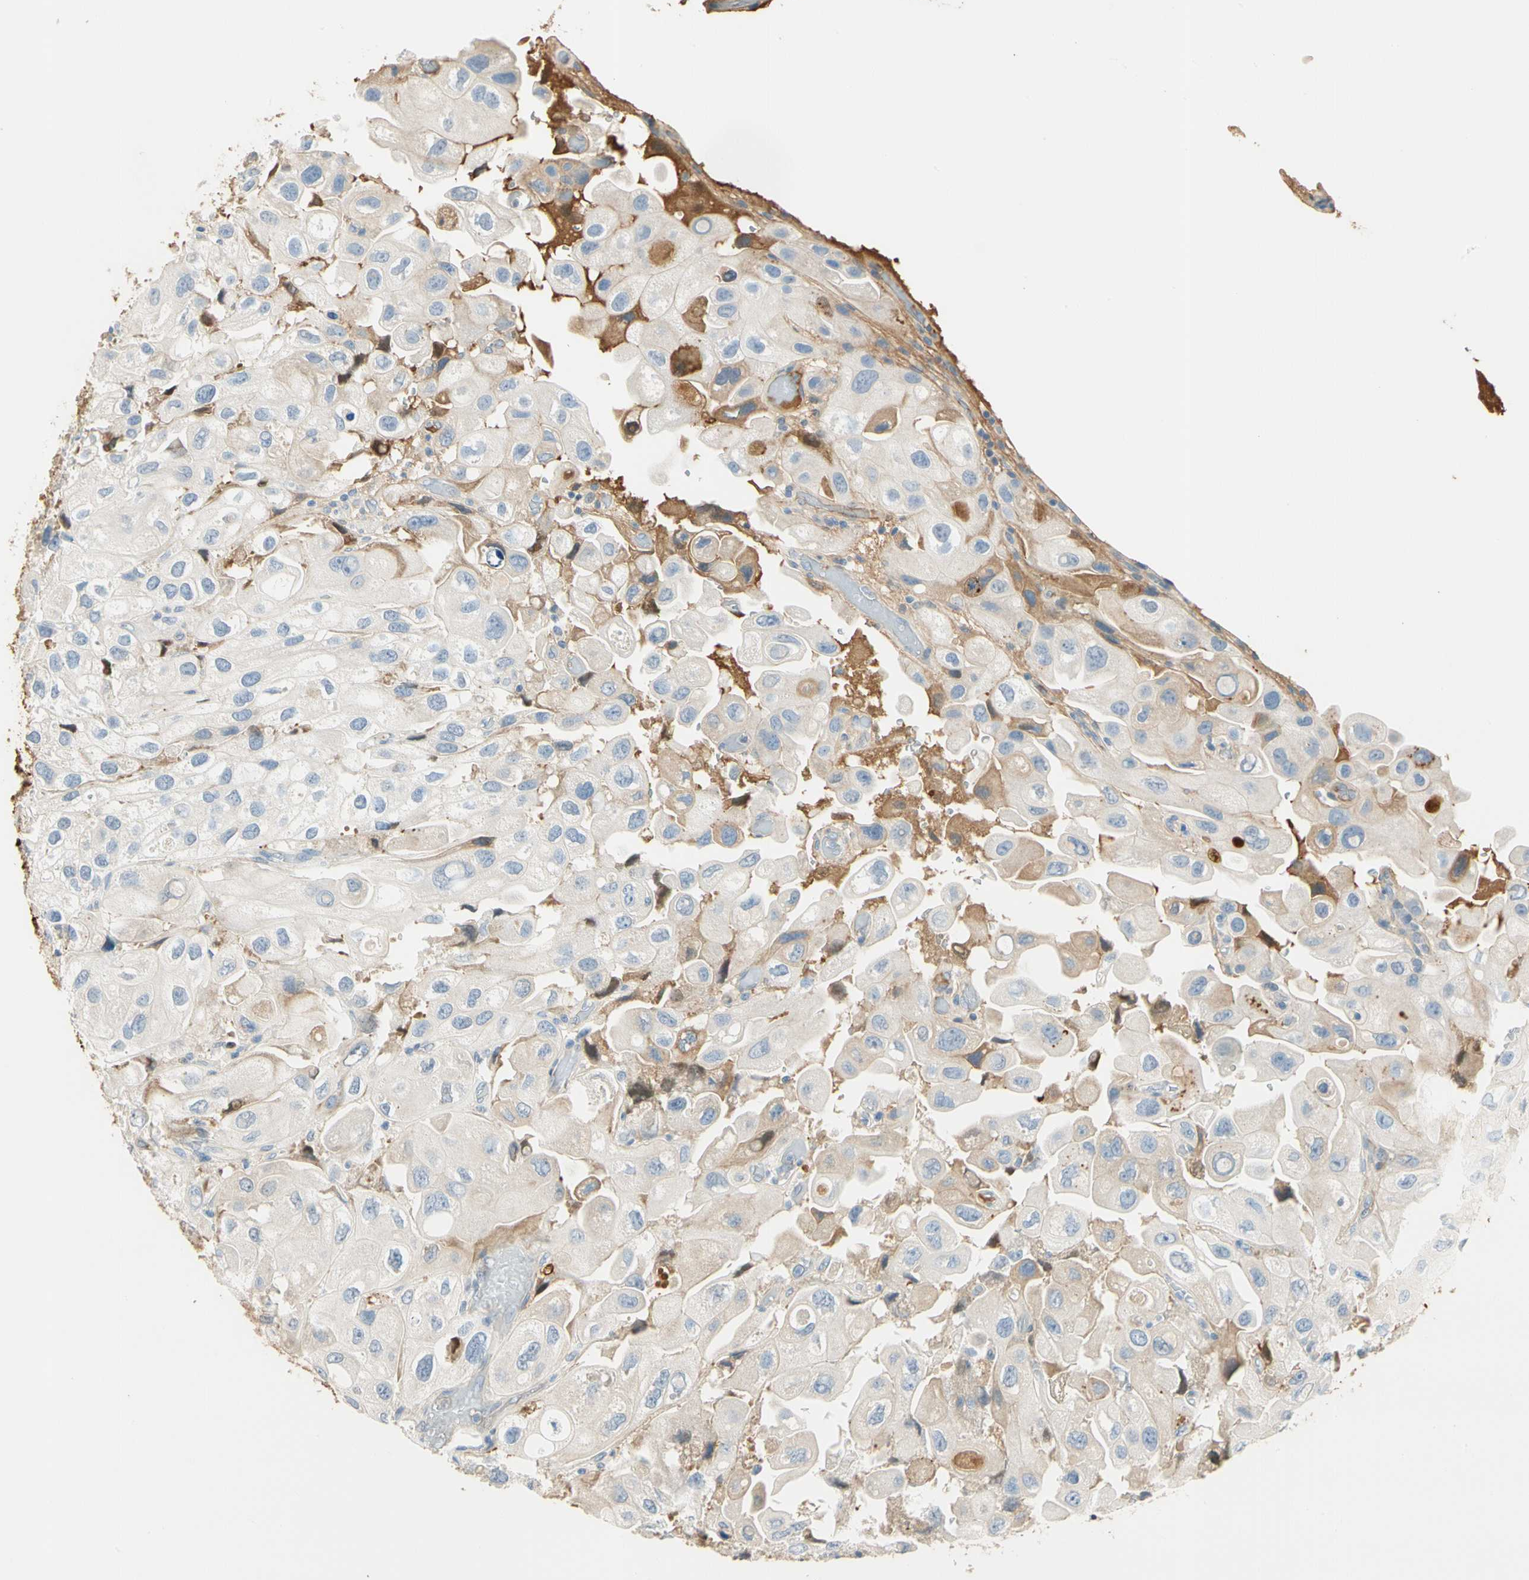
{"staining": {"intensity": "weak", "quantity": ">75%", "location": "cytoplasmic/membranous"}, "tissue": "urothelial cancer", "cell_type": "Tumor cells", "image_type": "cancer", "snomed": [{"axis": "morphology", "description": "Urothelial carcinoma, High grade"}, {"axis": "topography", "description": "Urinary bladder"}], "caption": "Tumor cells display low levels of weak cytoplasmic/membranous staining in about >75% of cells in urothelial carcinoma (high-grade). (brown staining indicates protein expression, while blue staining denotes nuclei).", "gene": "LAMB3", "patient": {"sex": "female", "age": 64}}